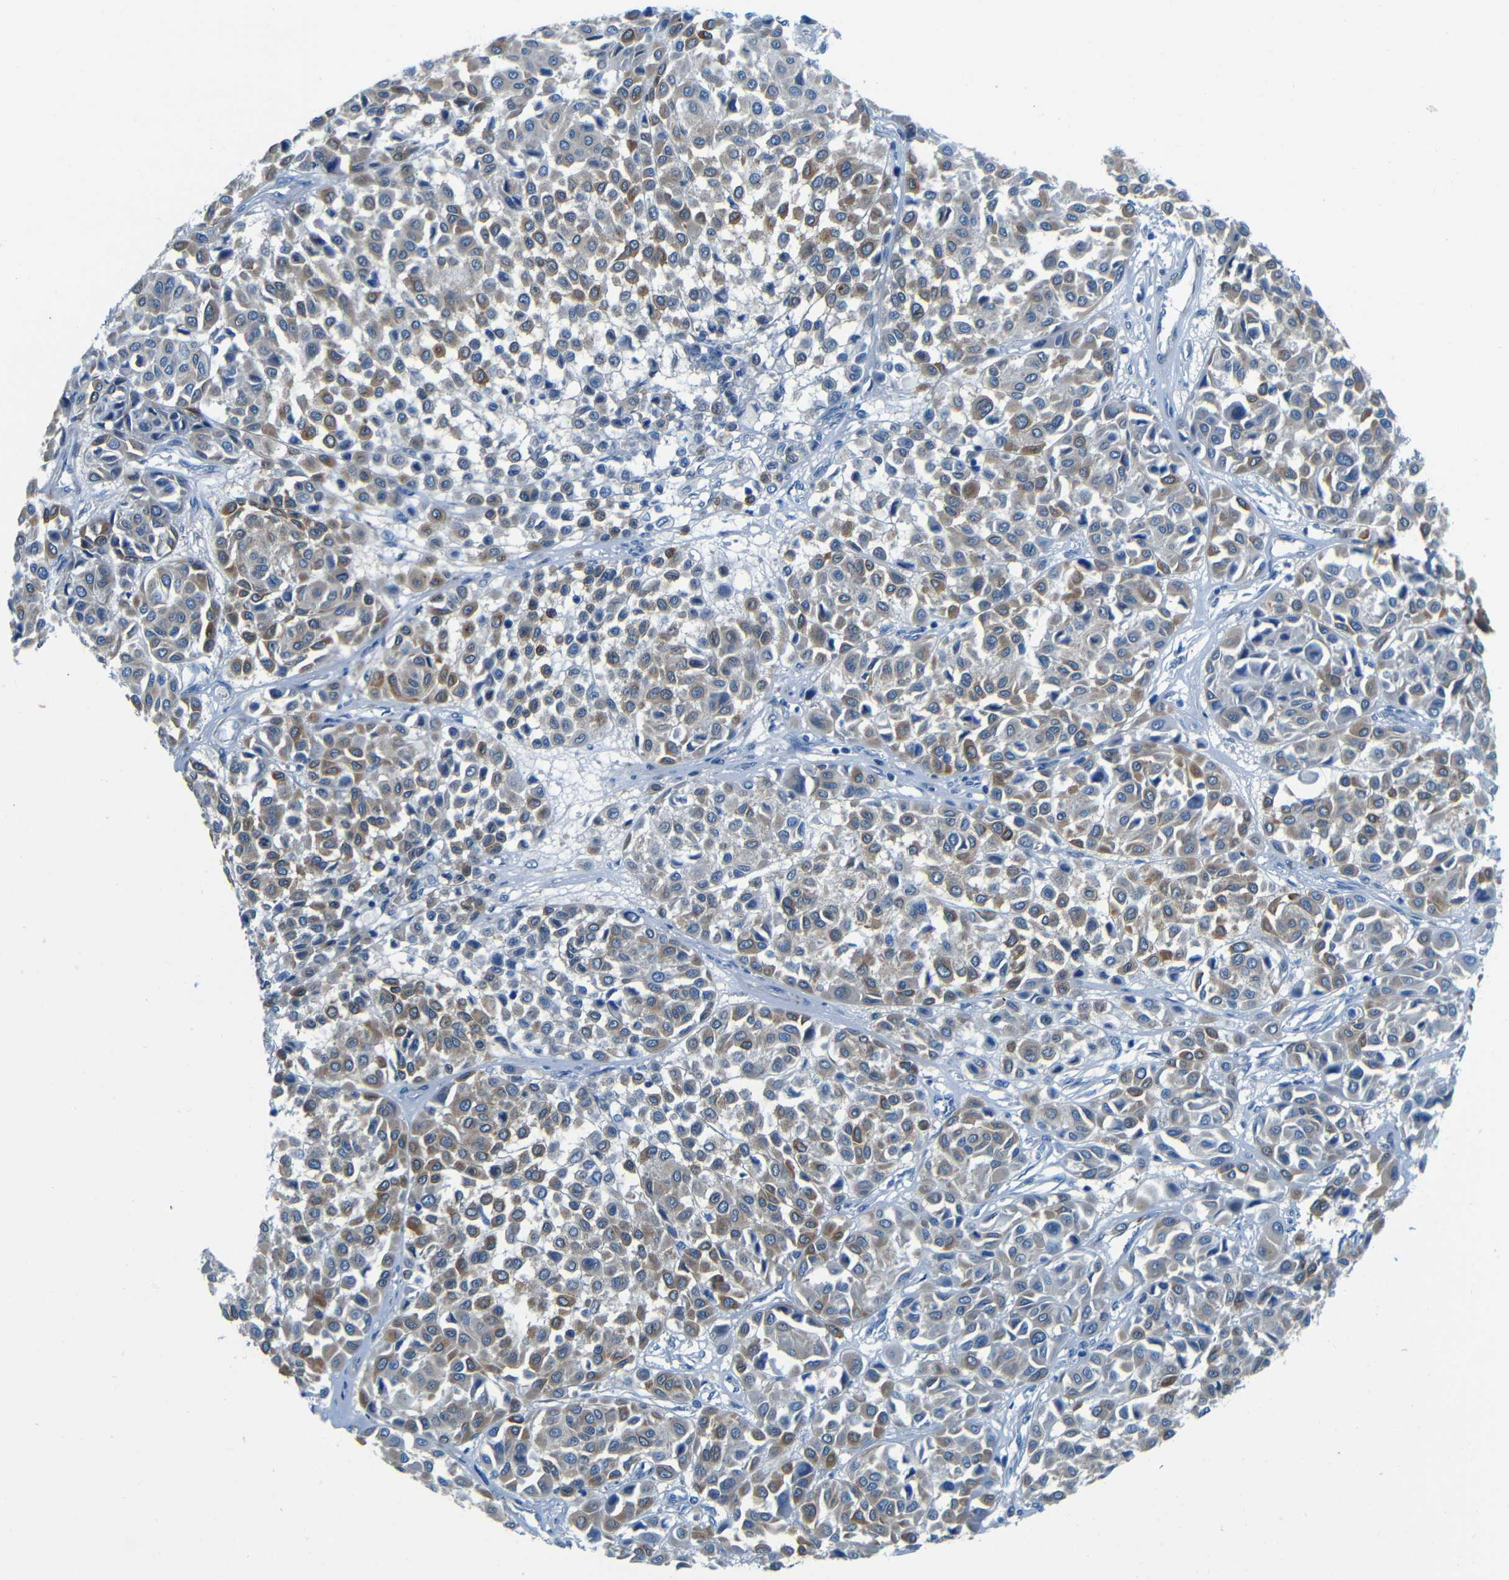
{"staining": {"intensity": "moderate", "quantity": ">75%", "location": "cytoplasmic/membranous"}, "tissue": "melanoma", "cell_type": "Tumor cells", "image_type": "cancer", "snomed": [{"axis": "morphology", "description": "Malignant melanoma, Metastatic site"}, {"axis": "topography", "description": "Soft tissue"}], "caption": "Protein staining exhibits moderate cytoplasmic/membranous positivity in approximately >75% of tumor cells in melanoma.", "gene": "MAP2", "patient": {"sex": "male", "age": 41}}